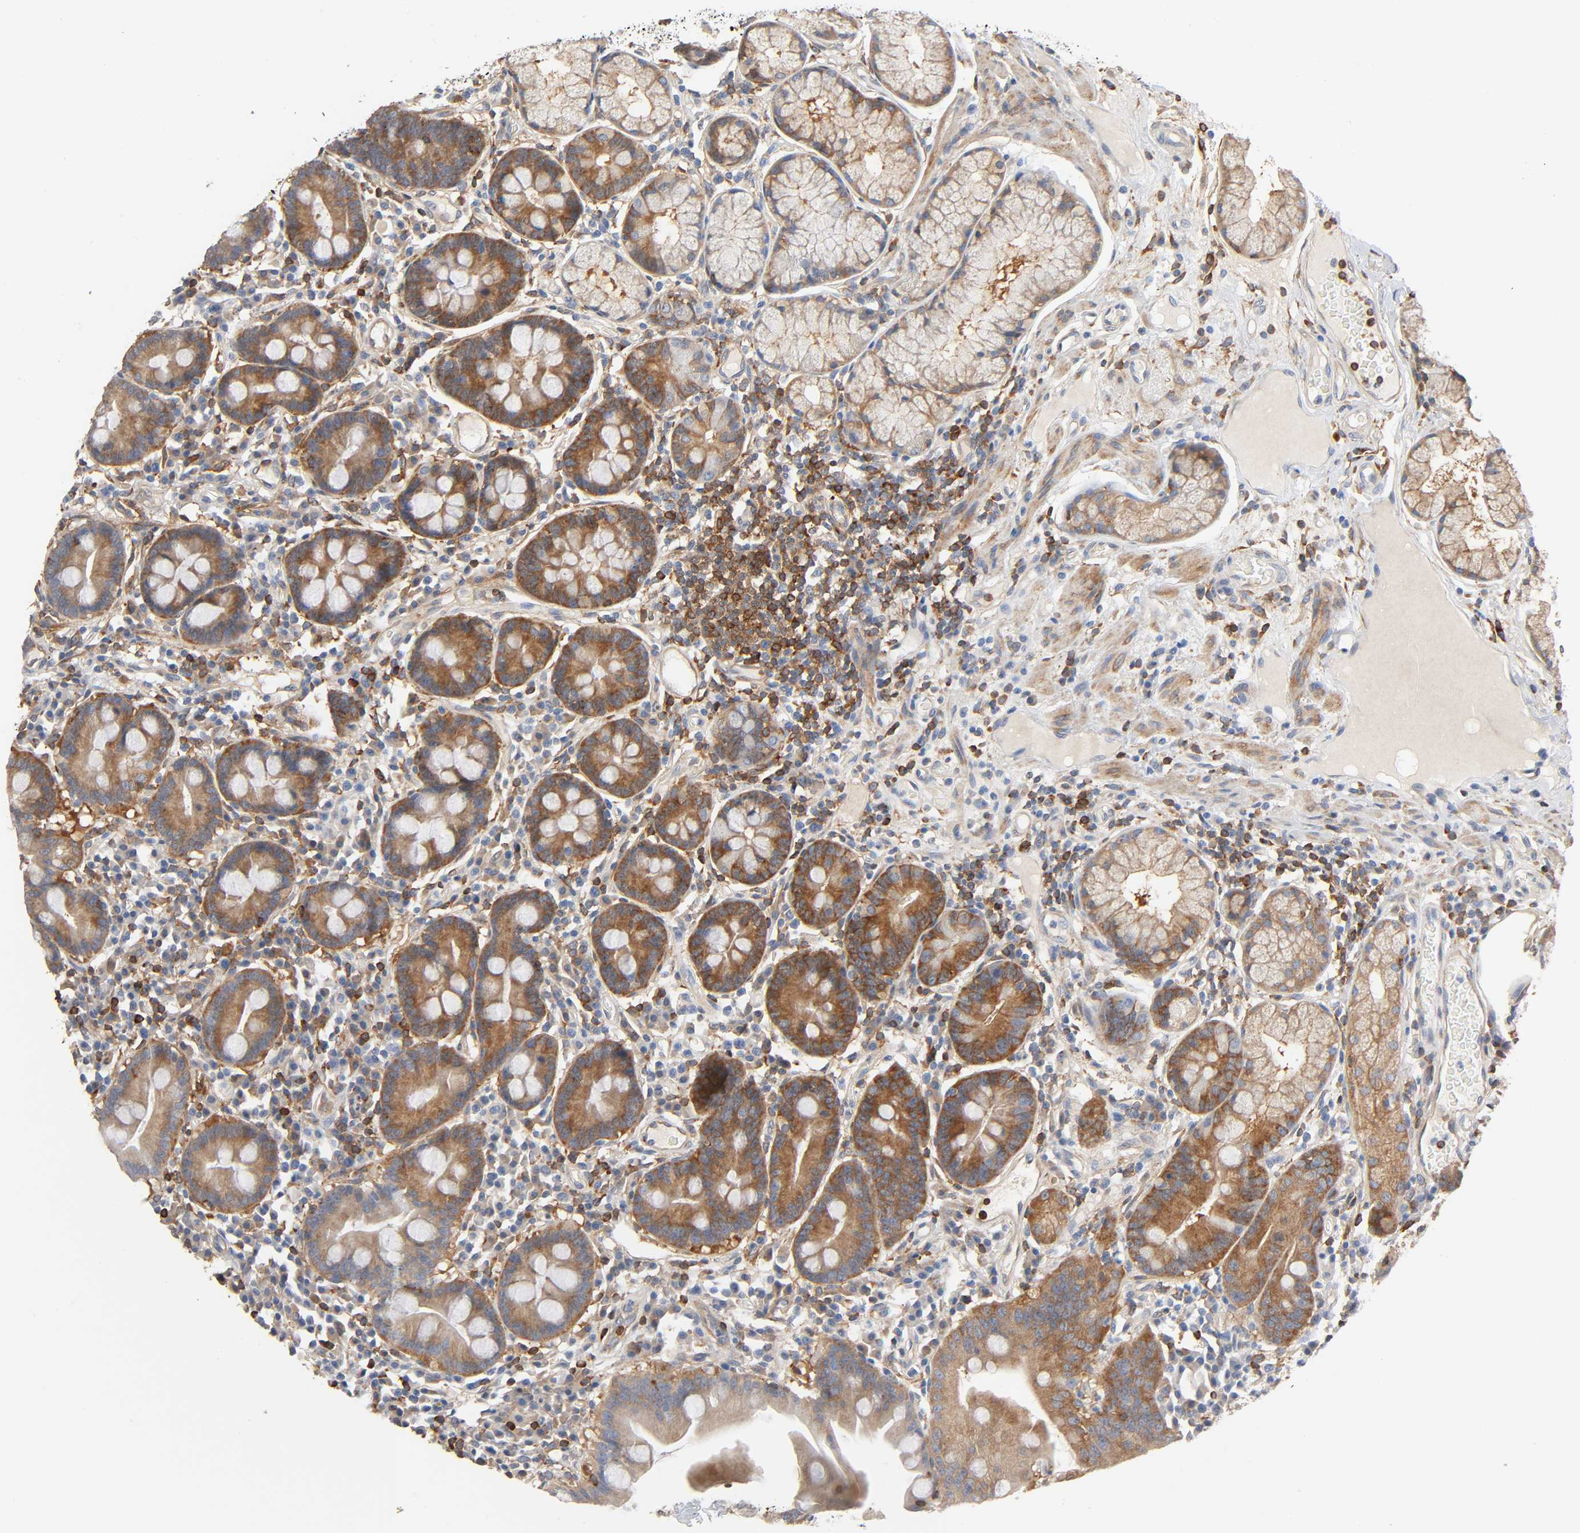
{"staining": {"intensity": "moderate", "quantity": ">75%", "location": "cytoplasmic/membranous,nuclear"}, "tissue": "duodenum", "cell_type": "Glandular cells", "image_type": "normal", "snomed": [{"axis": "morphology", "description": "Normal tissue, NOS"}, {"axis": "topography", "description": "Duodenum"}], "caption": "Duodenum stained with a brown dye reveals moderate cytoplasmic/membranous,nuclear positive staining in approximately >75% of glandular cells.", "gene": "BIN1", "patient": {"sex": "male", "age": 50}}